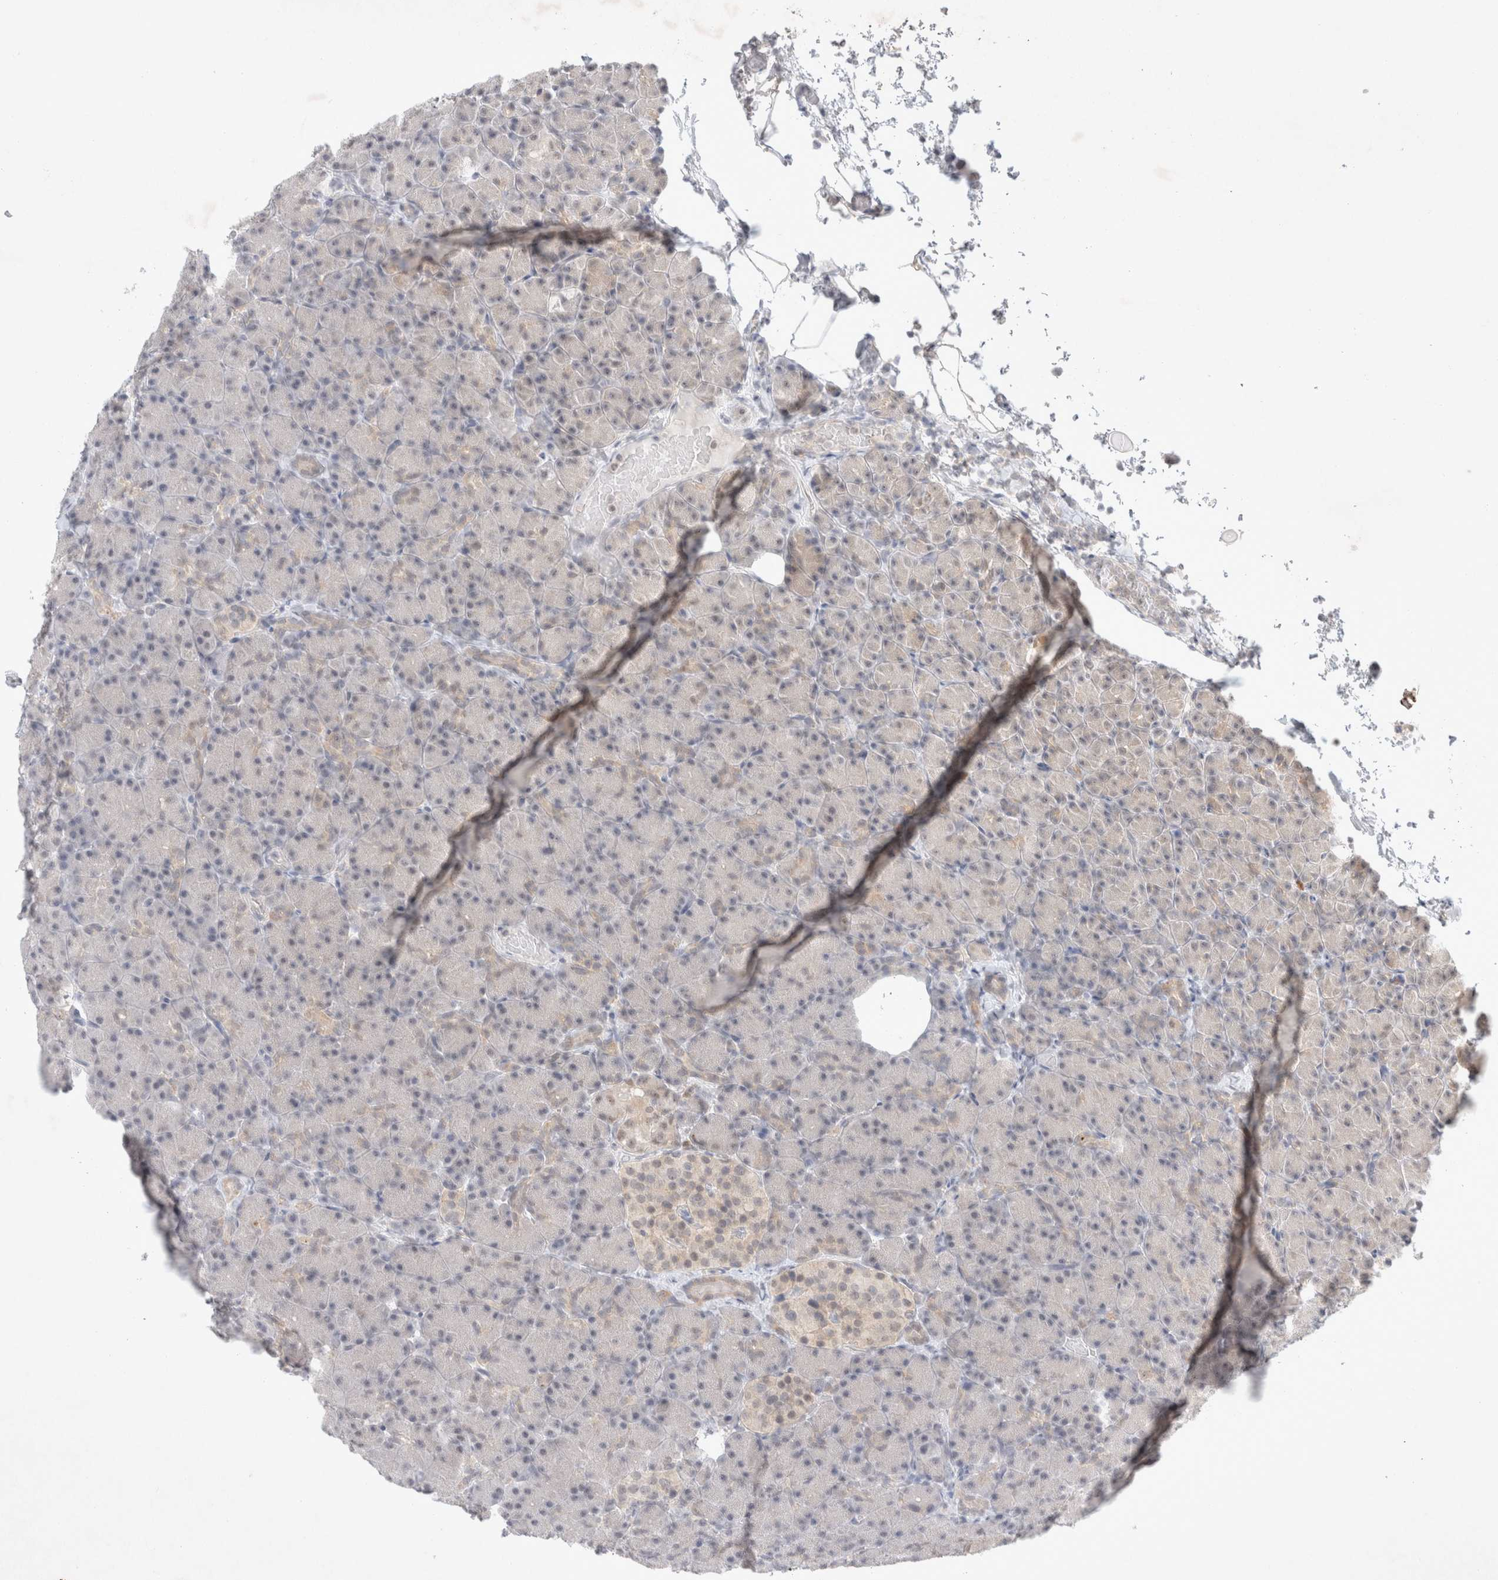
{"staining": {"intensity": "weak", "quantity": "<25%", "location": "cytoplasmic/membranous,nuclear"}, "tissue": "pancreas", "cell_type": "Exocrine glandular cells", "image_type": "normal", "snomed": [{"axis": "morphology", "description": "Normal tissue, NOS"}, {"axis": "topography", "description": "Pancreas"}], "caption": "A micrograph of pancreas stained for a protein shows no brown staining in exocrine glandular cells. (Brightfield microscopy of DAB (3,3'-diaminobenzidine) immunohistochemistry at high magnification).", "gene": "FBXO42", "patient": {"sex": "female", "age": 43}}